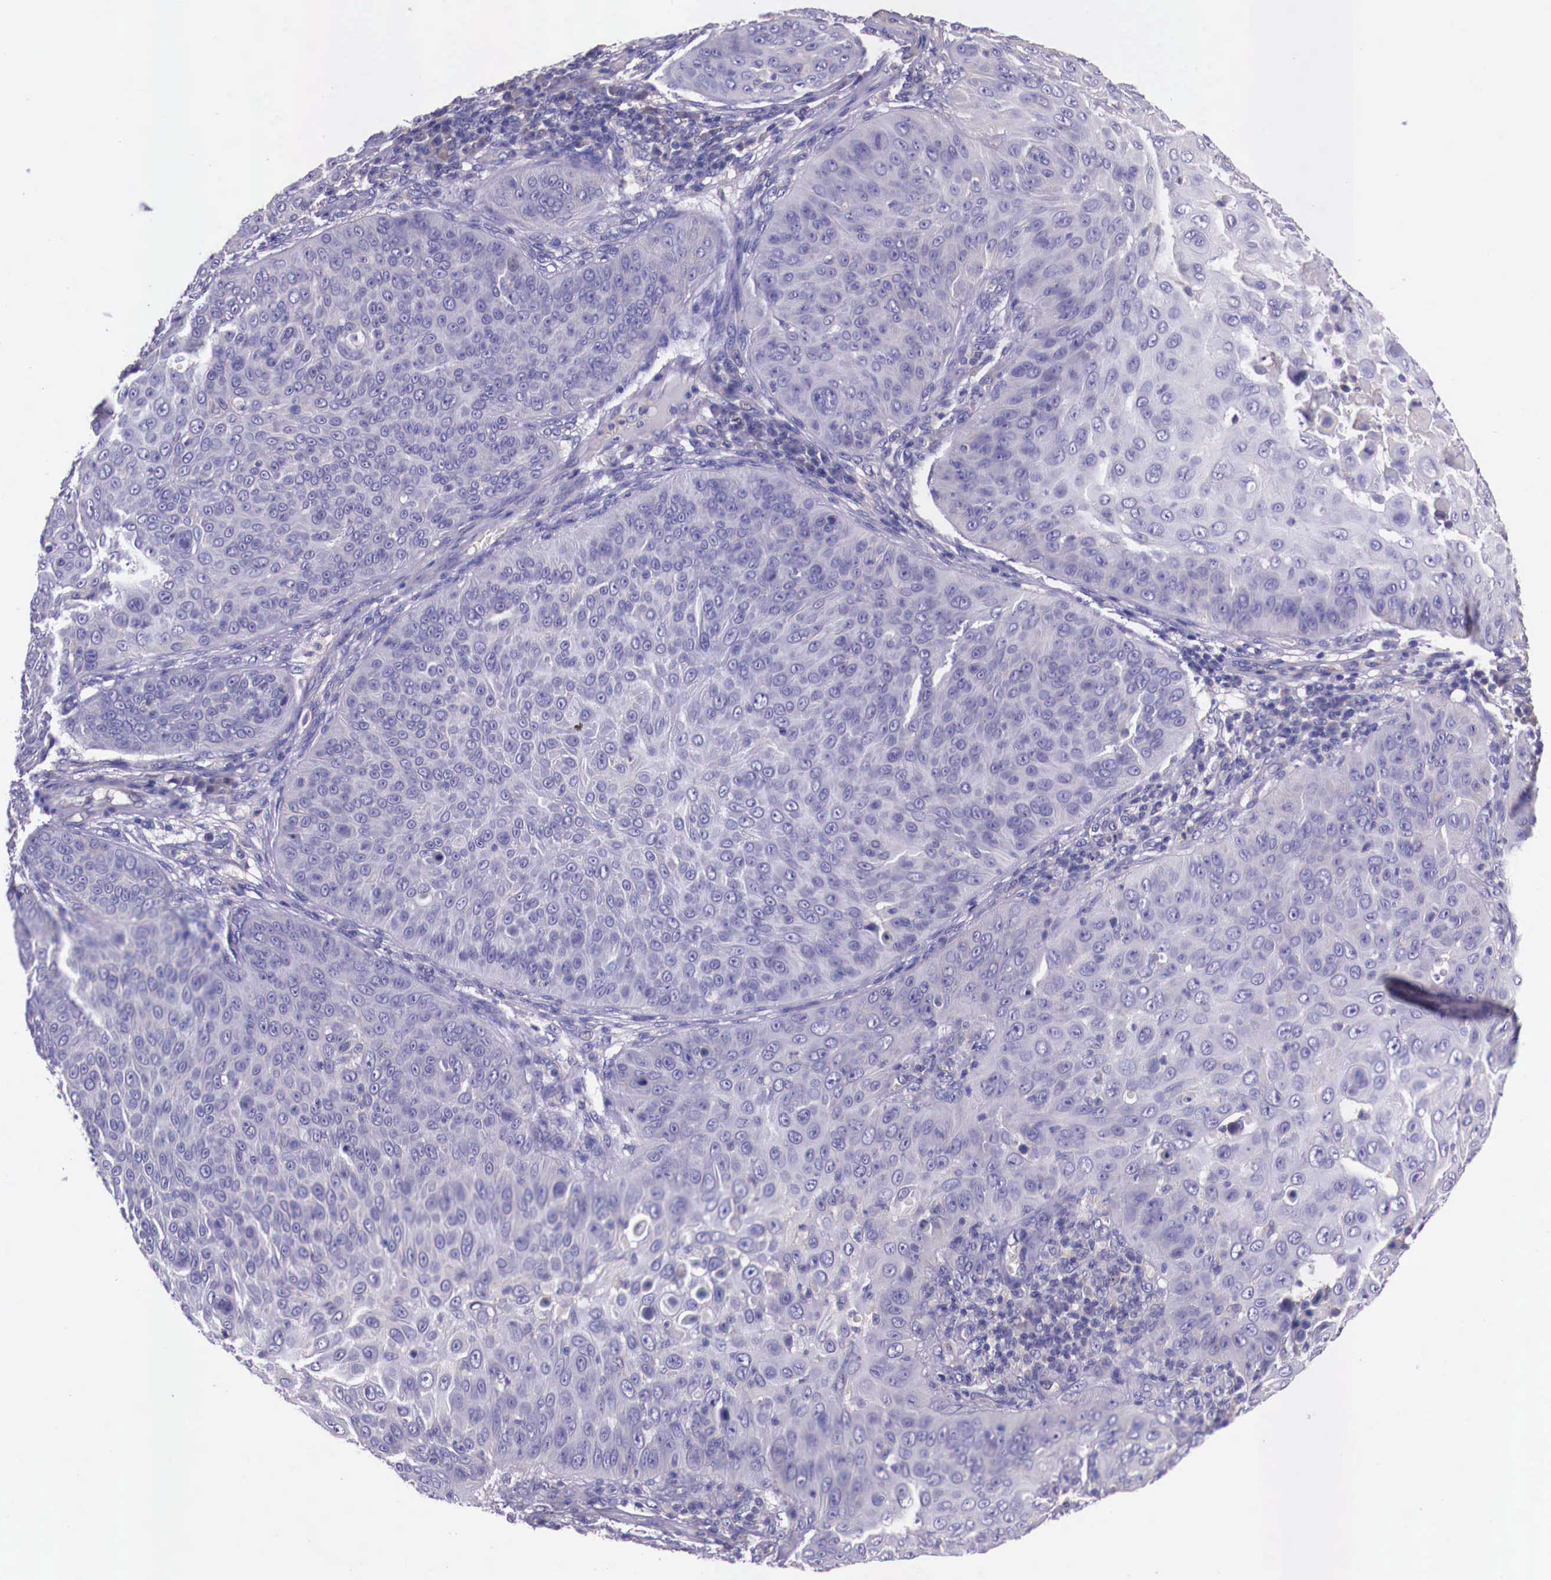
{"staining": {"intensity": "negative", "quantity": "none", "location": "none"}, "tissue": "skin cancer", "cell_type": "Tumor cells", "image_type": "cancer", "snomed": [{"axis": "morphology", "description": "Squamous cell carcinoma, NOS"}, {"axis": "topography", "description": "Skin"}], "caption": "Tumor cells show no significant protein positivity in skin cancer (squamous cell carcinoma). The staining was performed using DAB (3,3'-diaminobenzidine) to visualize the protein expression in brown, while the nuclei were stained in blue with hematoxylin (Magnification: 20x).", "gene": "GRIPAP1", "patient": {"sex": "male", "age": 82}}